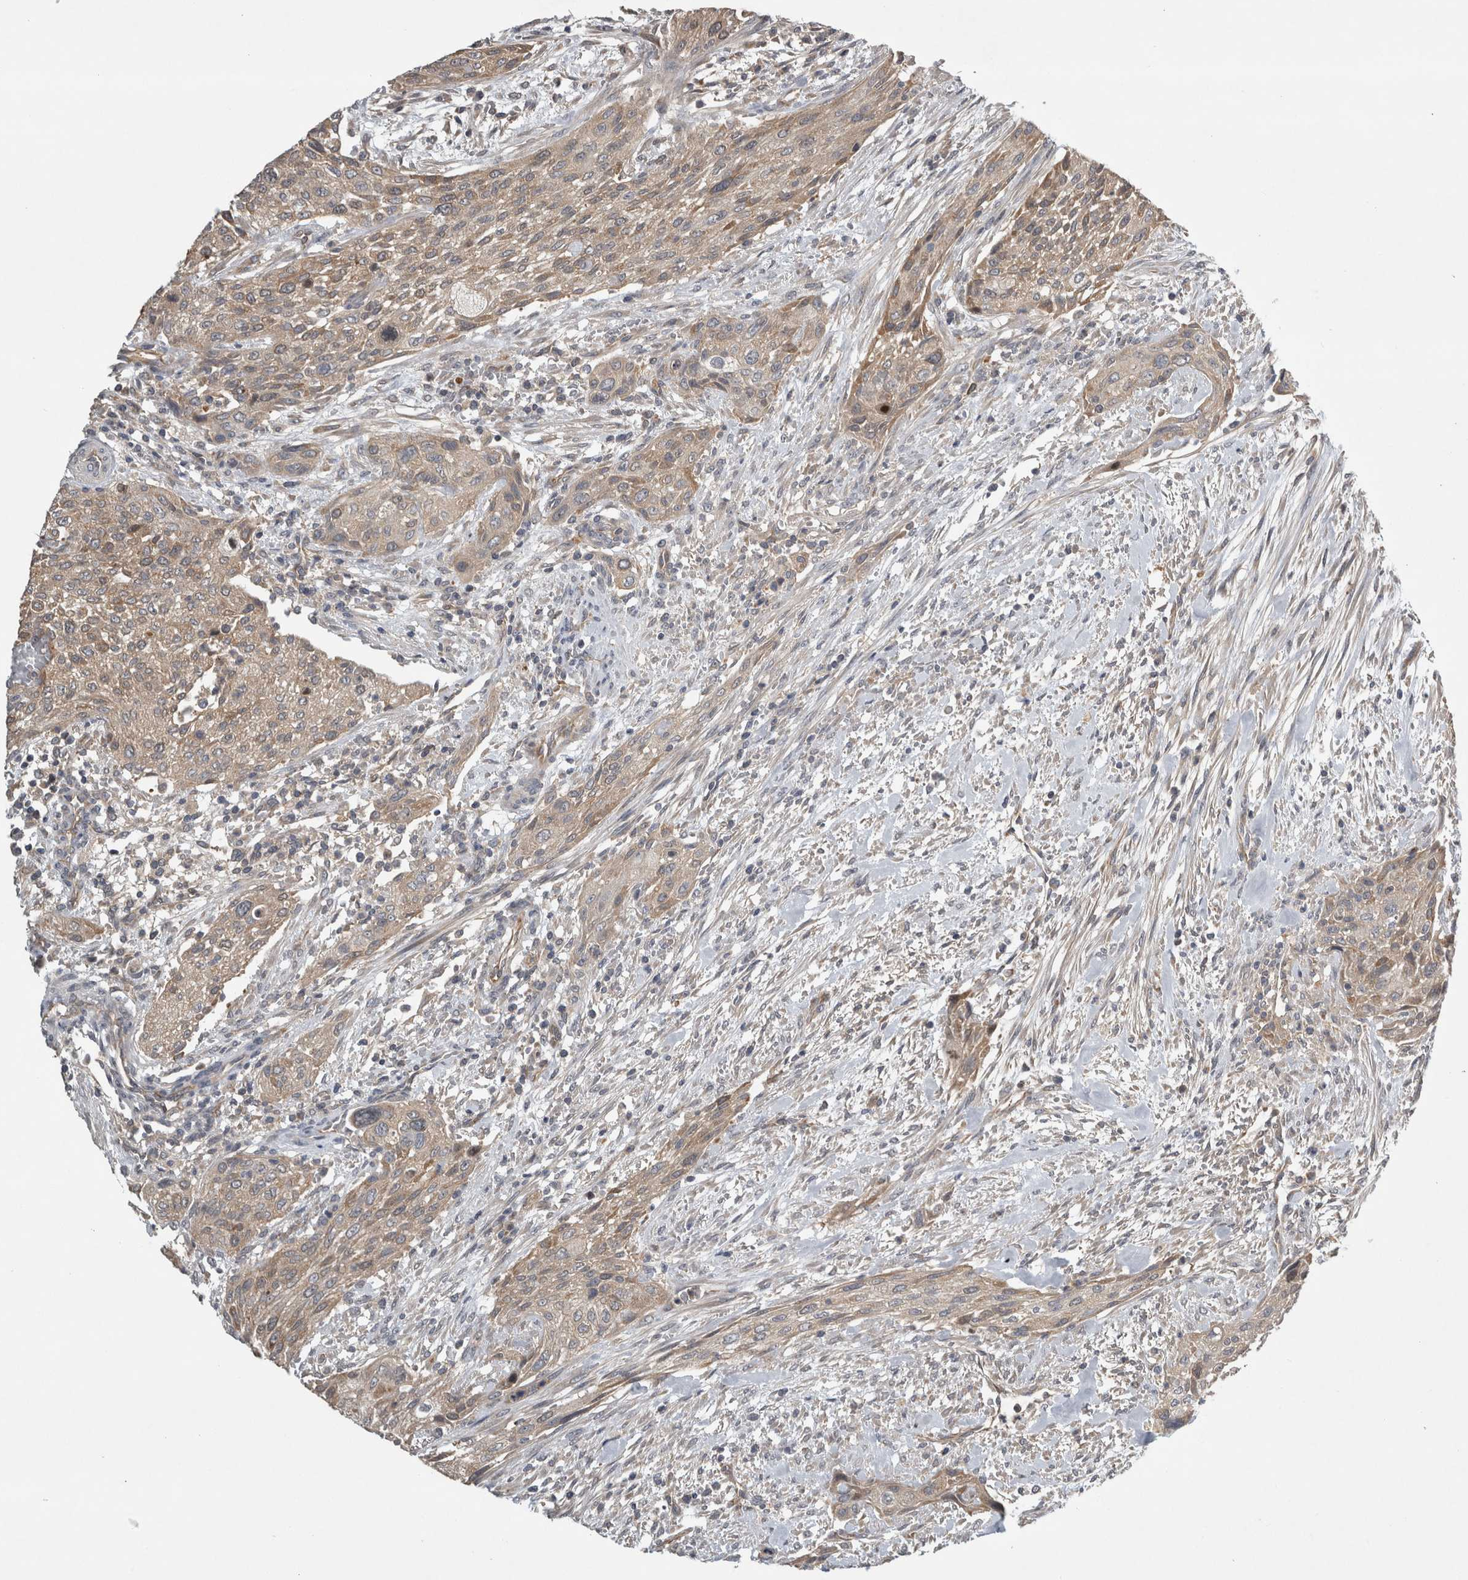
{"staining": {"intensity": "weak", "quantity": "<25%", "location": "cytoplasmic/membranous"}, "tissue": "urothelial cancer", "cell_type": "Tumor cells", "image_type": "cancer", "snomed": [{"axis": "morphology", "description": "Urothelial carcinoma, Low grade"}, {"axis": "morphology", "description": "Urothelial carcinoma, High grade"}, {"axis": "topography", "description": "Urinary bladder"}], "caption": "There is no significant expression in tumor cells of urothelial cancer.", "gene": "TRMT61B", "patient": {"sex": "male", "age": 35}}